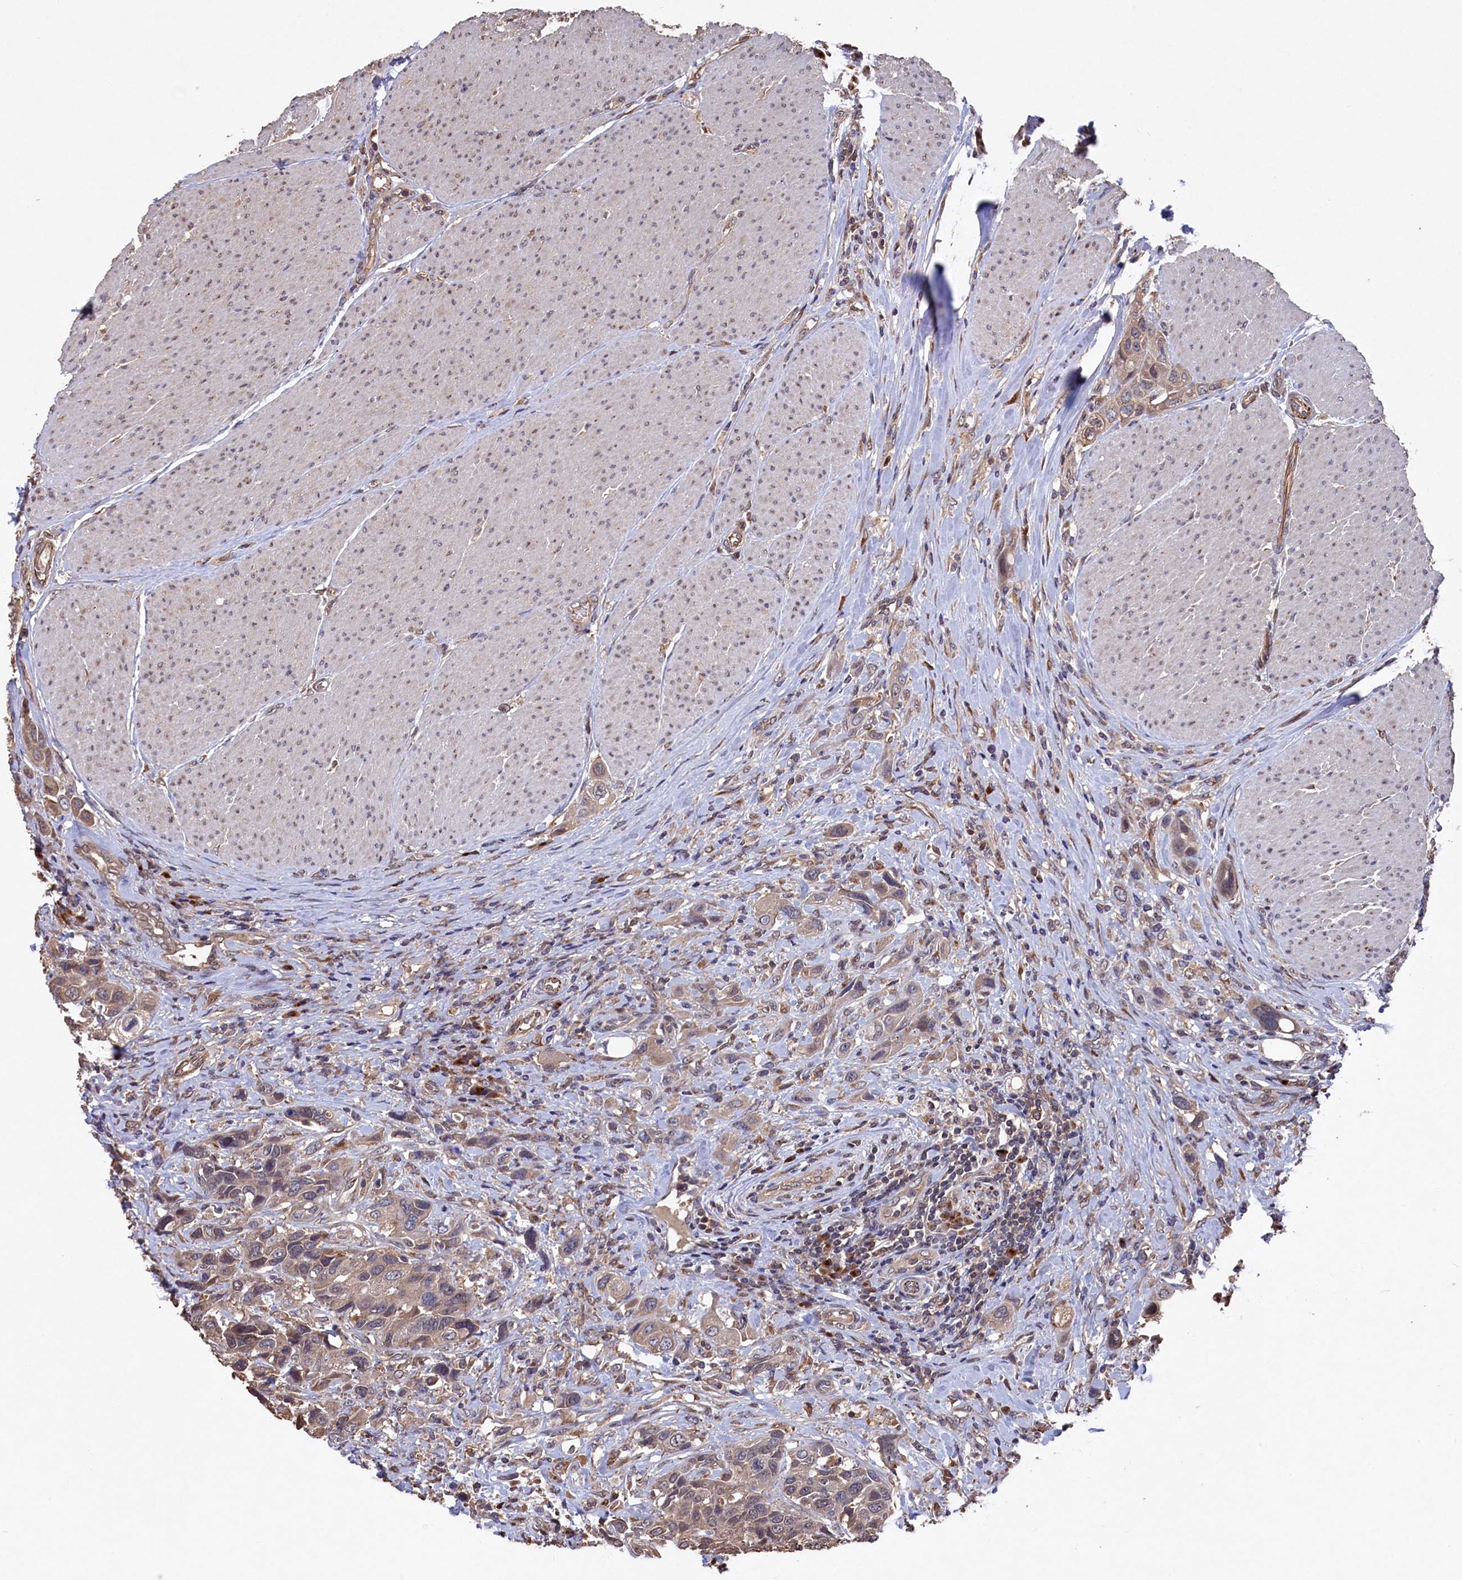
{"staining": {"intensity": "weak", "quantity": ">75%", "location": "cytoplasmic/membranous"}, "tissue": "urothelial cancer", "cell_type": "Tumor cells", "image_type": "cancer", "snomed": [{"axis": "morphology", "description": "Urothelial carcinoma, High grade"}, {"axis": "topography", "description": "Urinary bladder"}], "caption": "Urothelial carcinoma (high-grade) tissue demonstrates weak cytoplasmic/membranous staining in about >75% of tumor cells", "gene": "NAA60", "patient": {"sex": "male", "age": 50}}